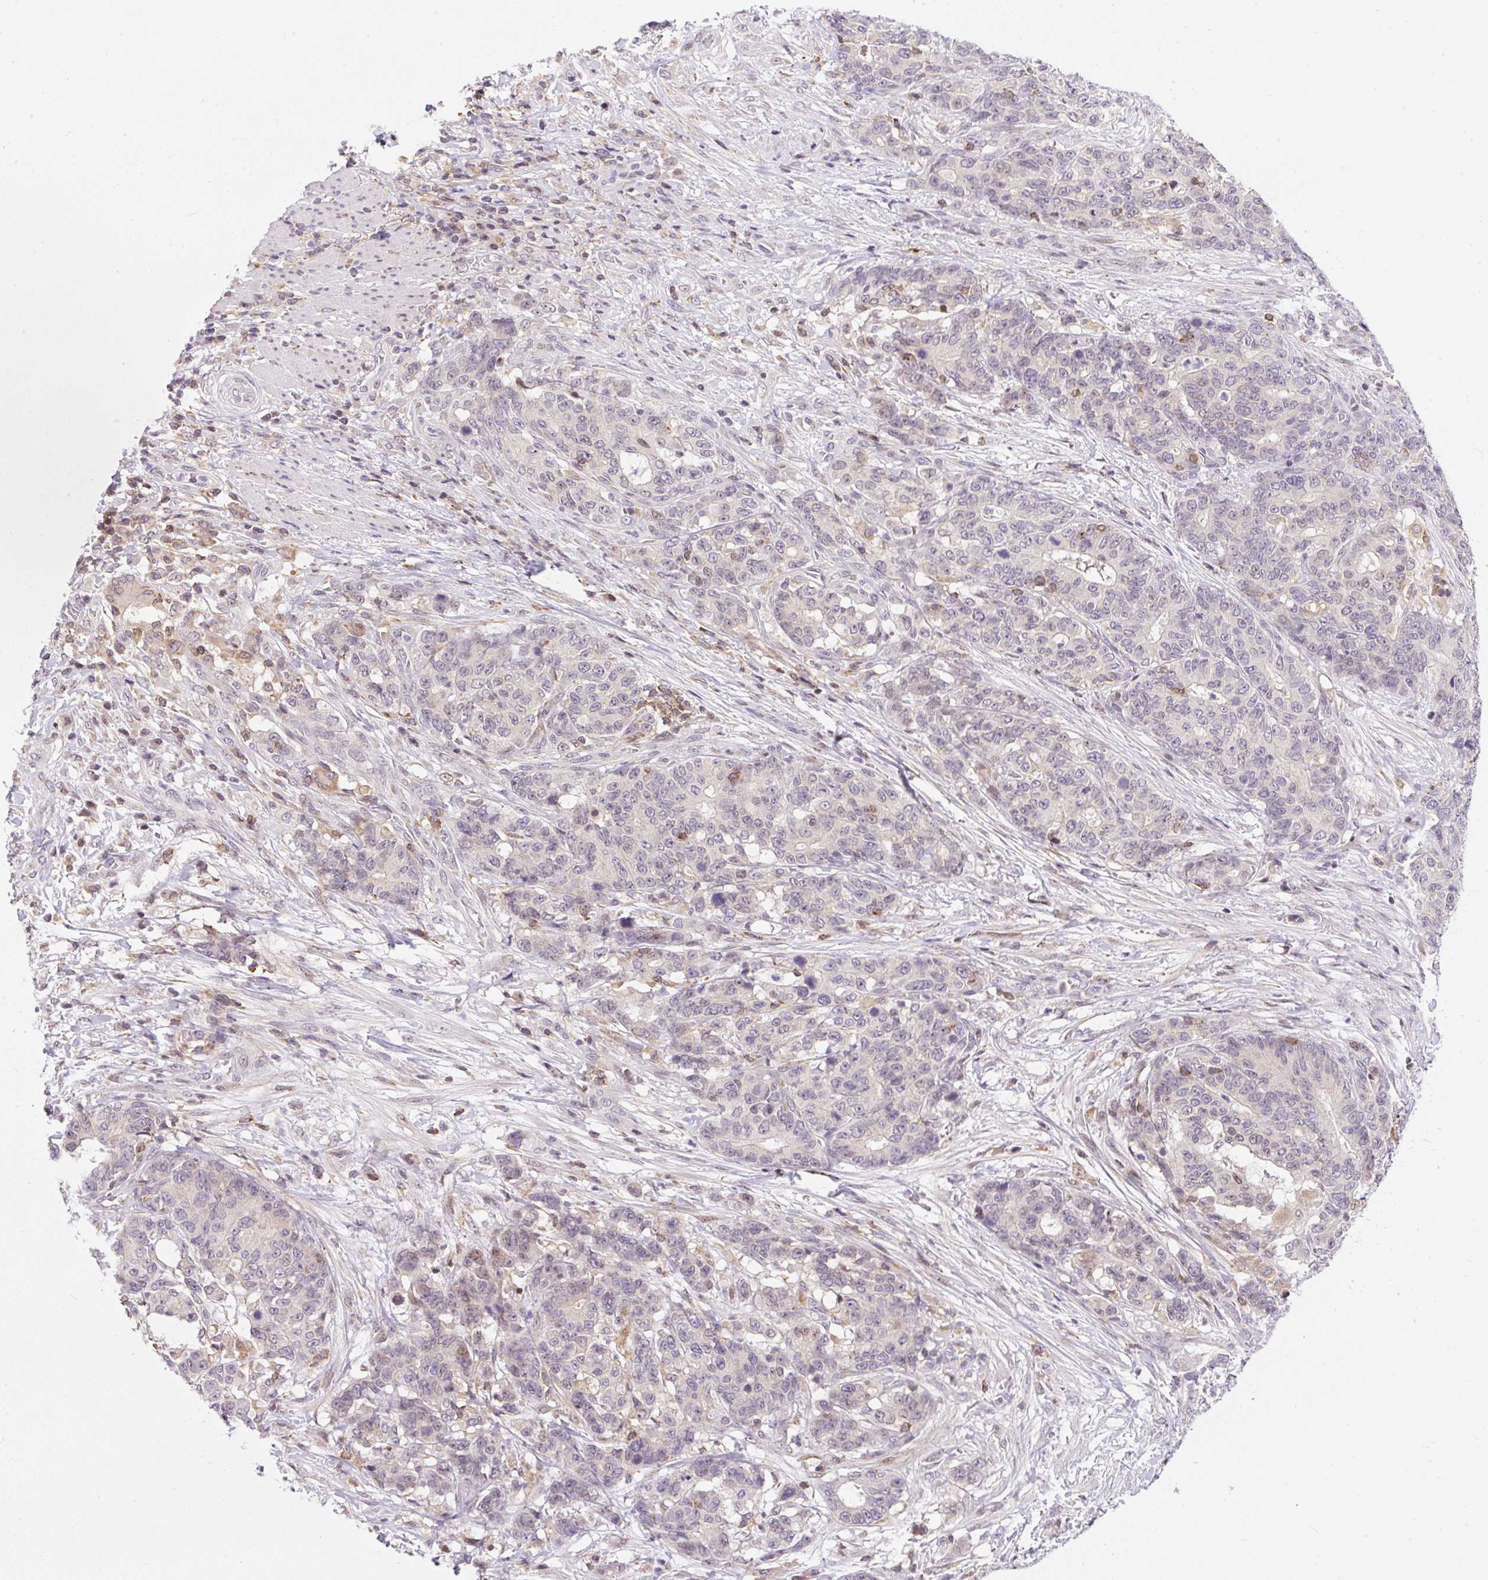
{"staining": {"intensity": "weak", "quantity": "<25%", "location": "nuclear"}, "tissue": "stomach cancer", "cell_type": "Tumor cells", "image_type": "cancer", "snomed": [{"axis": "morphology", "description": "Normal tissue, NOS"}, {"axis": "morphology", "description": "Adenocarcinoma, NOS"}, {"axis": "topography", "description": "Stomach"}], "caption": "An image of human stomach adenocarcinoma is negative for staining in tumor cells.", "gene": "CARD11", "patient": {"sex": "female", "age": 64}}